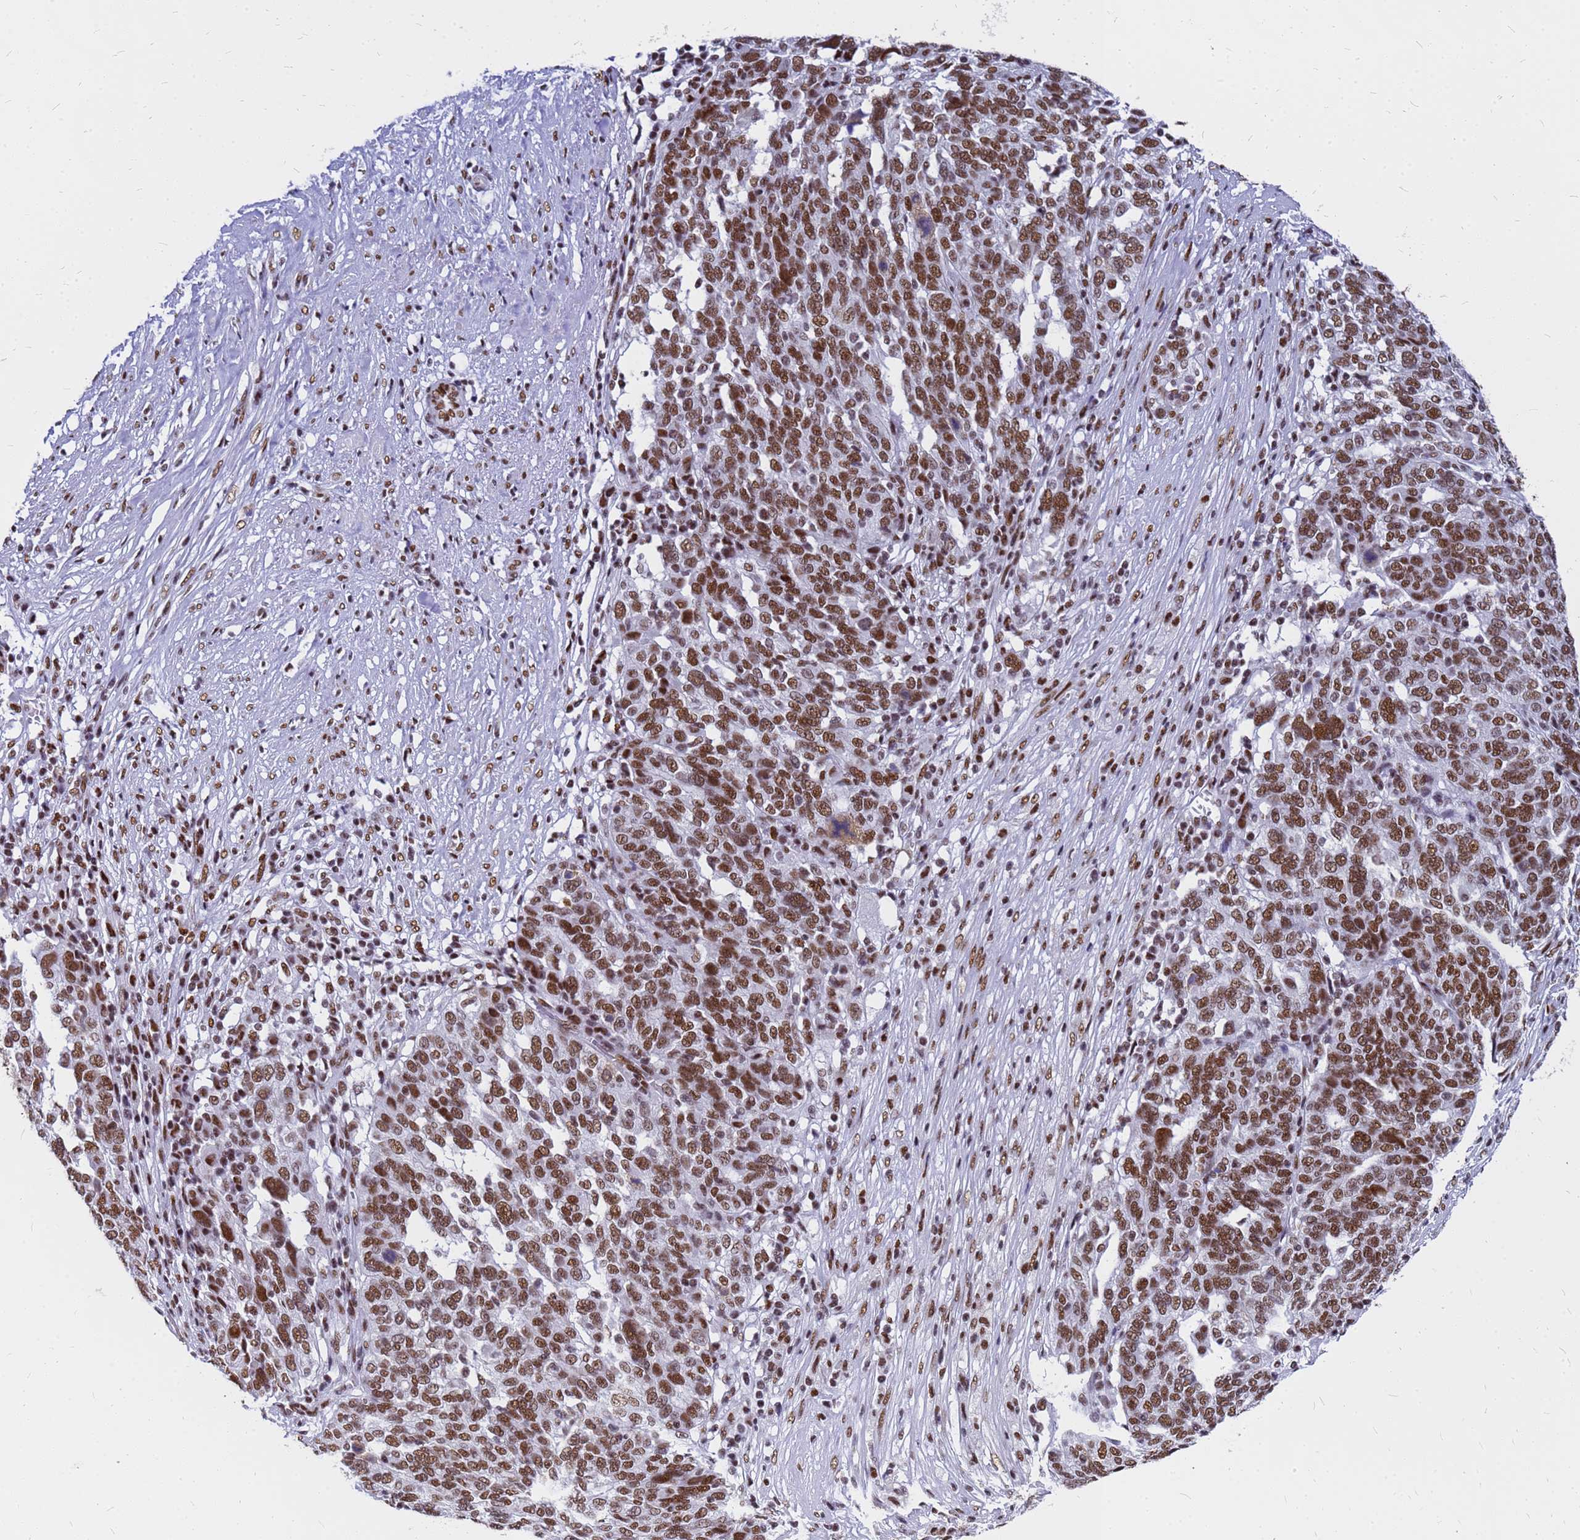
{"staining": {"intensity": "strong", "quantity": ">75%", "location": "nuclear"}, "tissue": "ovarian cancer", "cell_type": "Tumor cells", "image_type": "cancer", "snomed": [{"axis": "morphology", "description": "Cystadenocarcinoma, serous, NOS"}, {"axis": "topography", "description": "Ovary"}], "caption": "IHC staining of ovarian cancer (serous cystadenocarcinoma), which displays high levels of strong nuclear staining in about >75% of tumor cells indicating strong nuclear protein staining. The staining was performed using DAB (brown) for protein detection and nuclei were counterstained in hematoxylin (blue).", "gene": "SART3", "patient": {"sex": "female", "age": 59}}